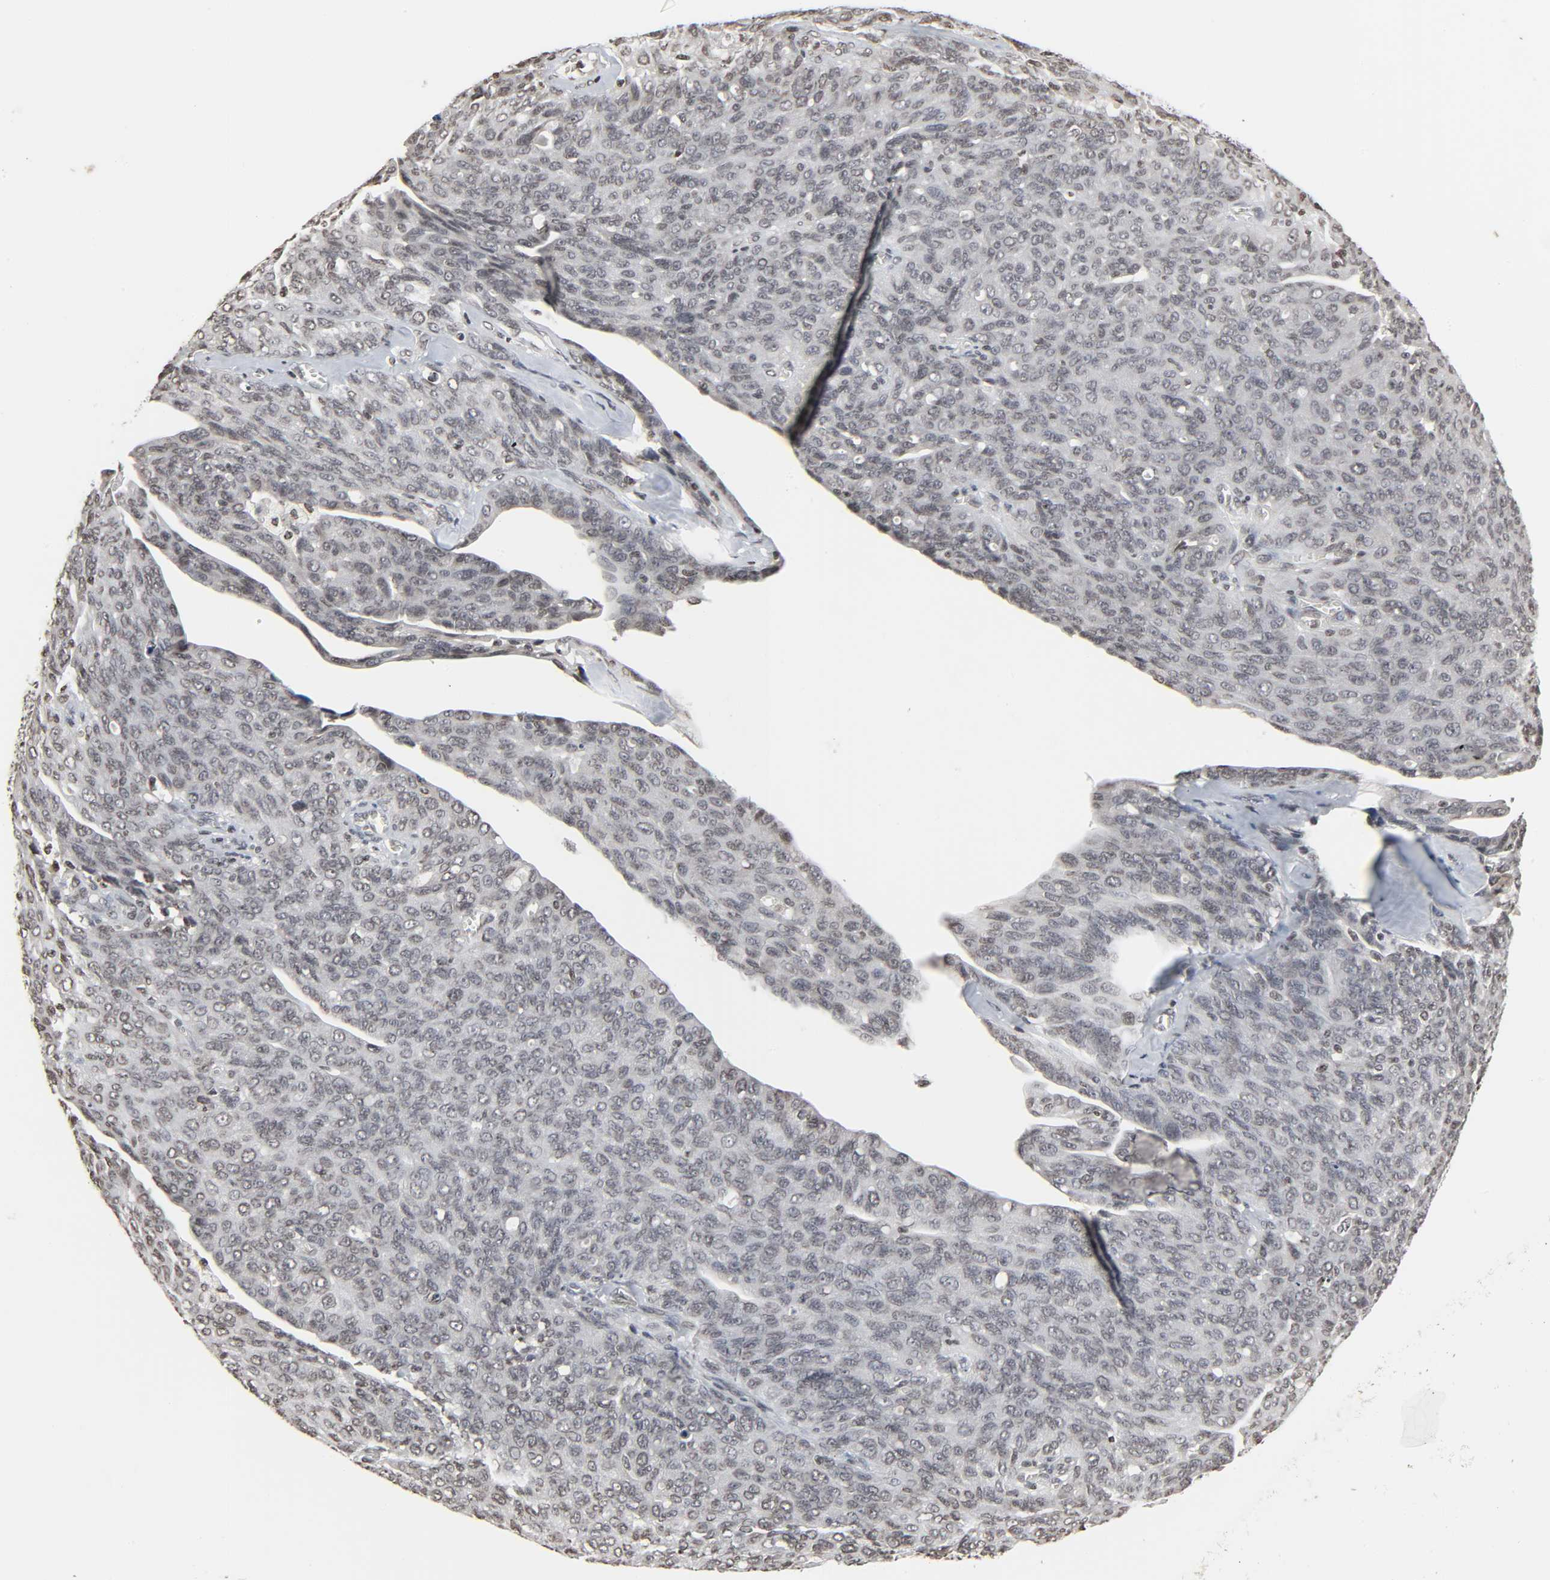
{"staining": {"intensity": "weak", "quantity": ">75%", "location": "nuclear"}, "tissue": "ovarian cancer", "cell_type": "Tumor cells", "image_type": "cancer", "snomed": [{"axis": "morphology", "description": "Carcinoma, endometroid"}, {"axis": "topography", "description": "Ovary"}], "caption": "Immunohistochemistry staining of endometroid carcinoma (ovarian), which shows low levels of weak nuclear staining in approximately >75% of tumor cells indicating weak nuclear protein positivity. The staining was performed using DAB (brown) for protein detection and nuclei were counterstained in hematoxylin (blue).", "gene": "ELAVL1", "patient": {"sex": "female", "age": 60}}